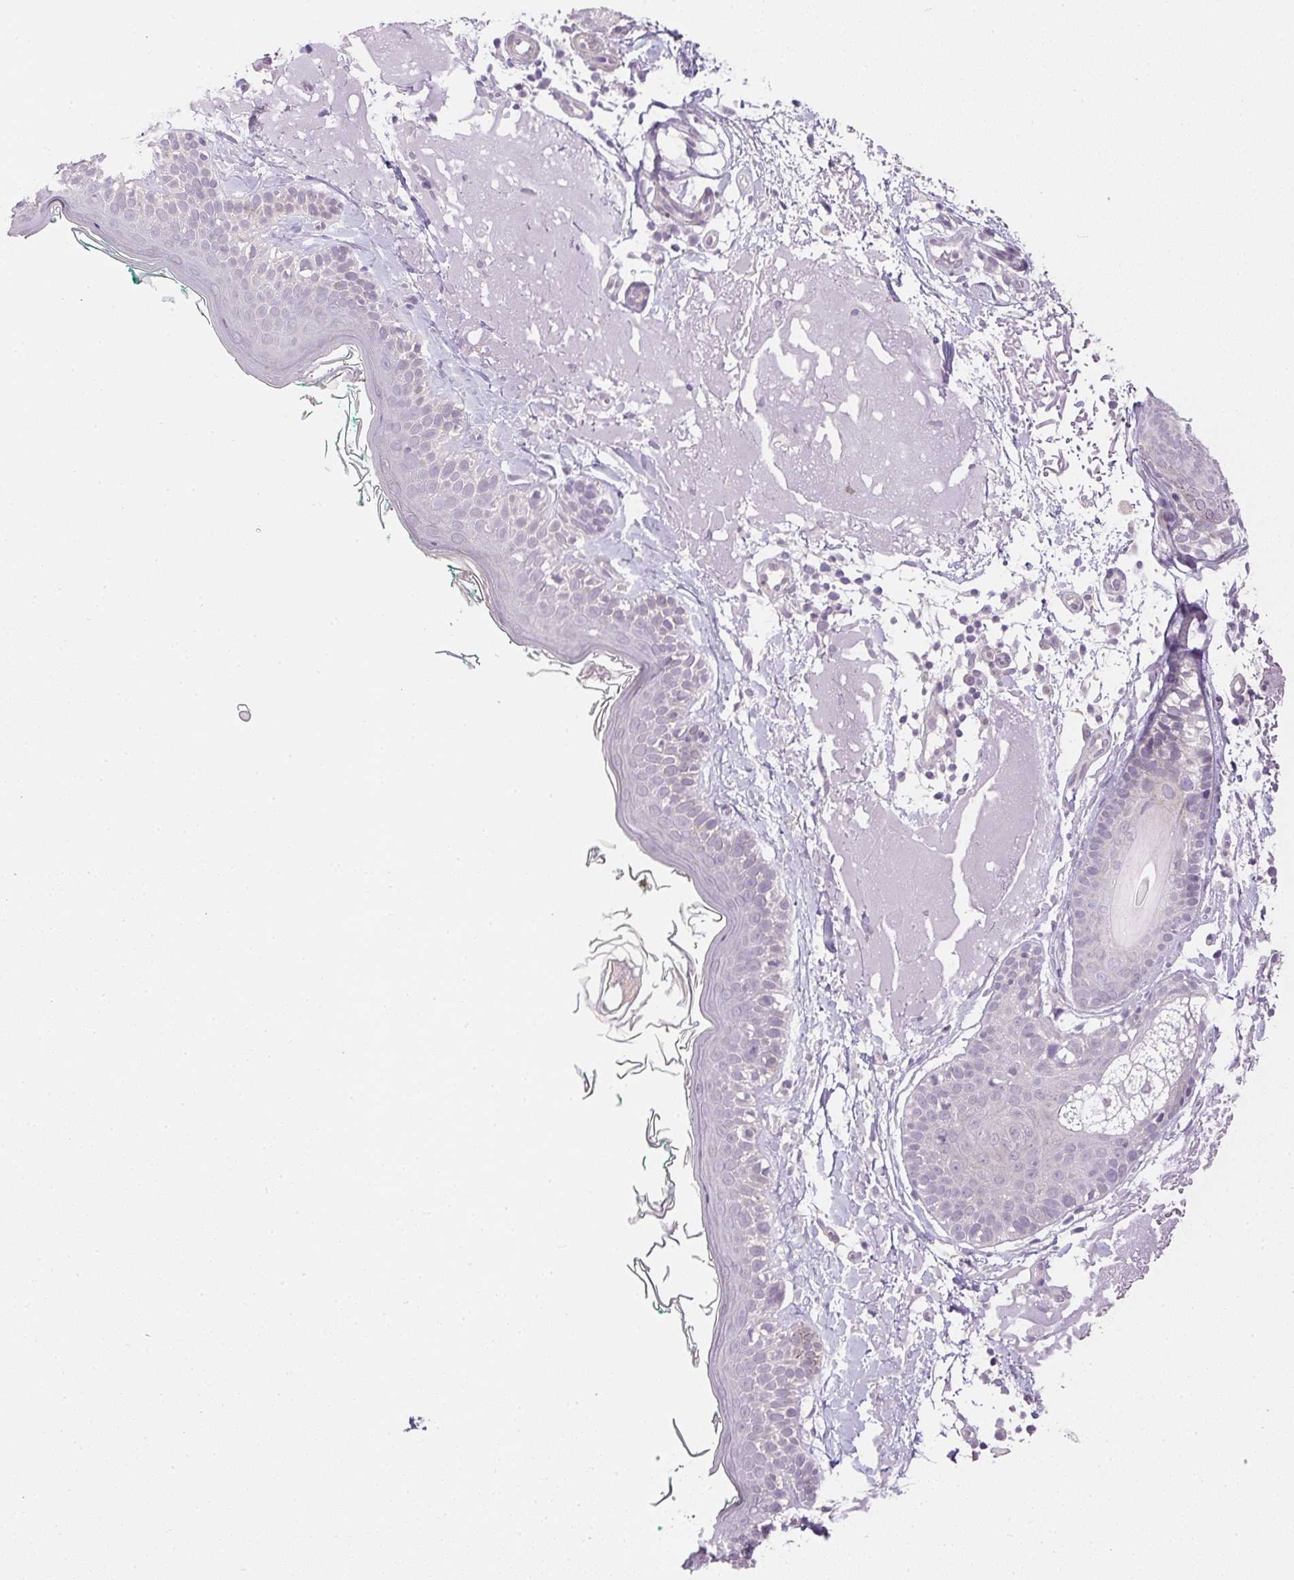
{"staining": {"intensity": "negative", "quantity": "none", "location": "none"}, "tissue": "skin", "cell_type": "Fibroblasts", "image_type": "normal", "snomed": [{"axis": "morphology", "description": "Normal tissue, NOS"}, {"axis": "topography", "description": "Skin"}], "caption": "Protein analysis of normal skin displays no significant positivity in fibroblasts.", "gene": "PRL", "patient": {"sex": "male", "age": 73}}